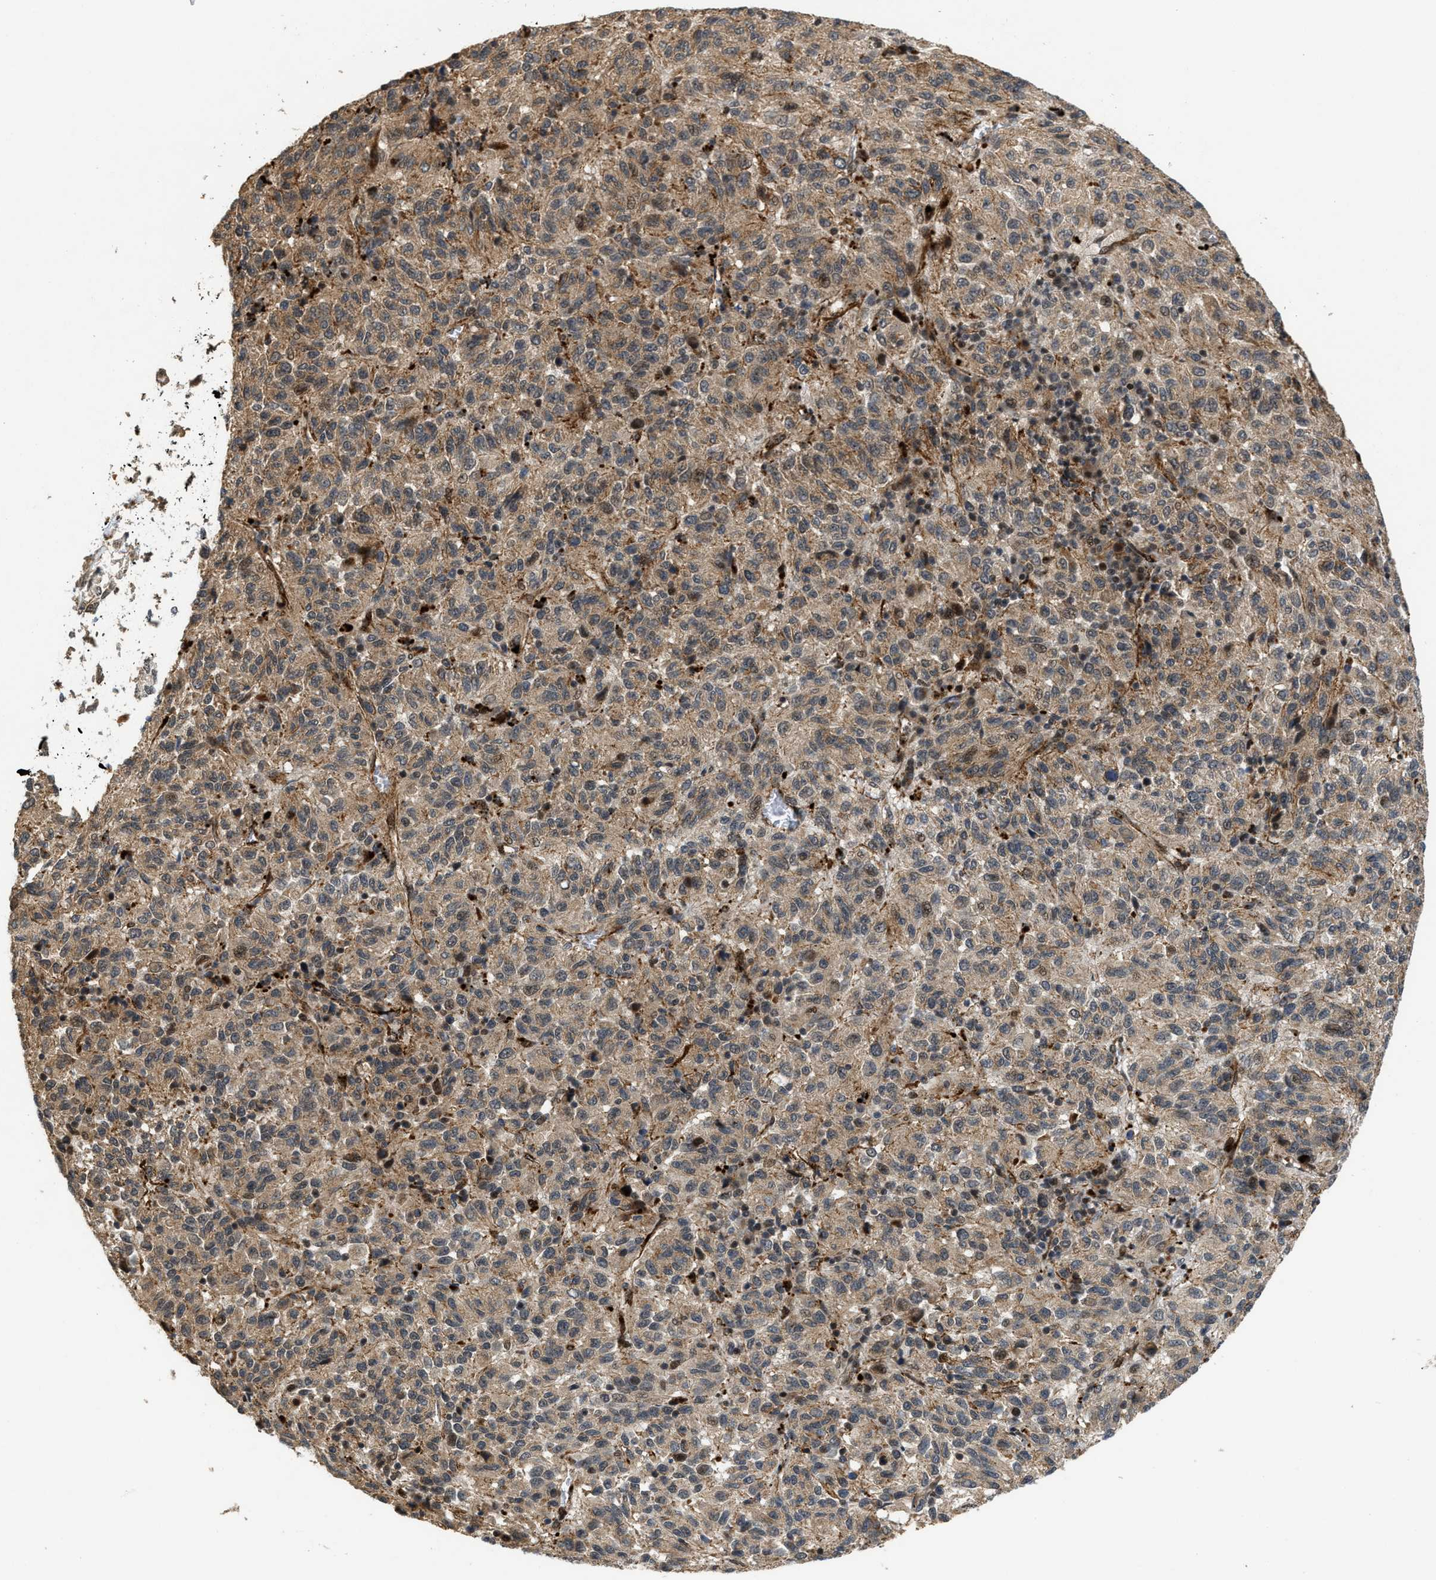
{"staining": {"intensity": "weak", "quantity": ">75%", "location": "cytoplasmic/membranous"}, "tissue": "melanoma", "cell_type": "Tumor cells", "image_type": "cancer", "snomed": [{"axis": "morphology", "description": "Malignant melanoma, Metastatic site"}, {"axis": "topography", "description": "Lung"}], "caption": "A histopathology image of human malignant melanoma (metastatic site) stained for a protein reveals weak cytoplasmic/membranous brown staining in tumor cells. Immunohistochemistry stains the protein in brown and the nuclei are stained blue.", "gene": "DPF2", "patient": {"sex": "male", "age": 64}}